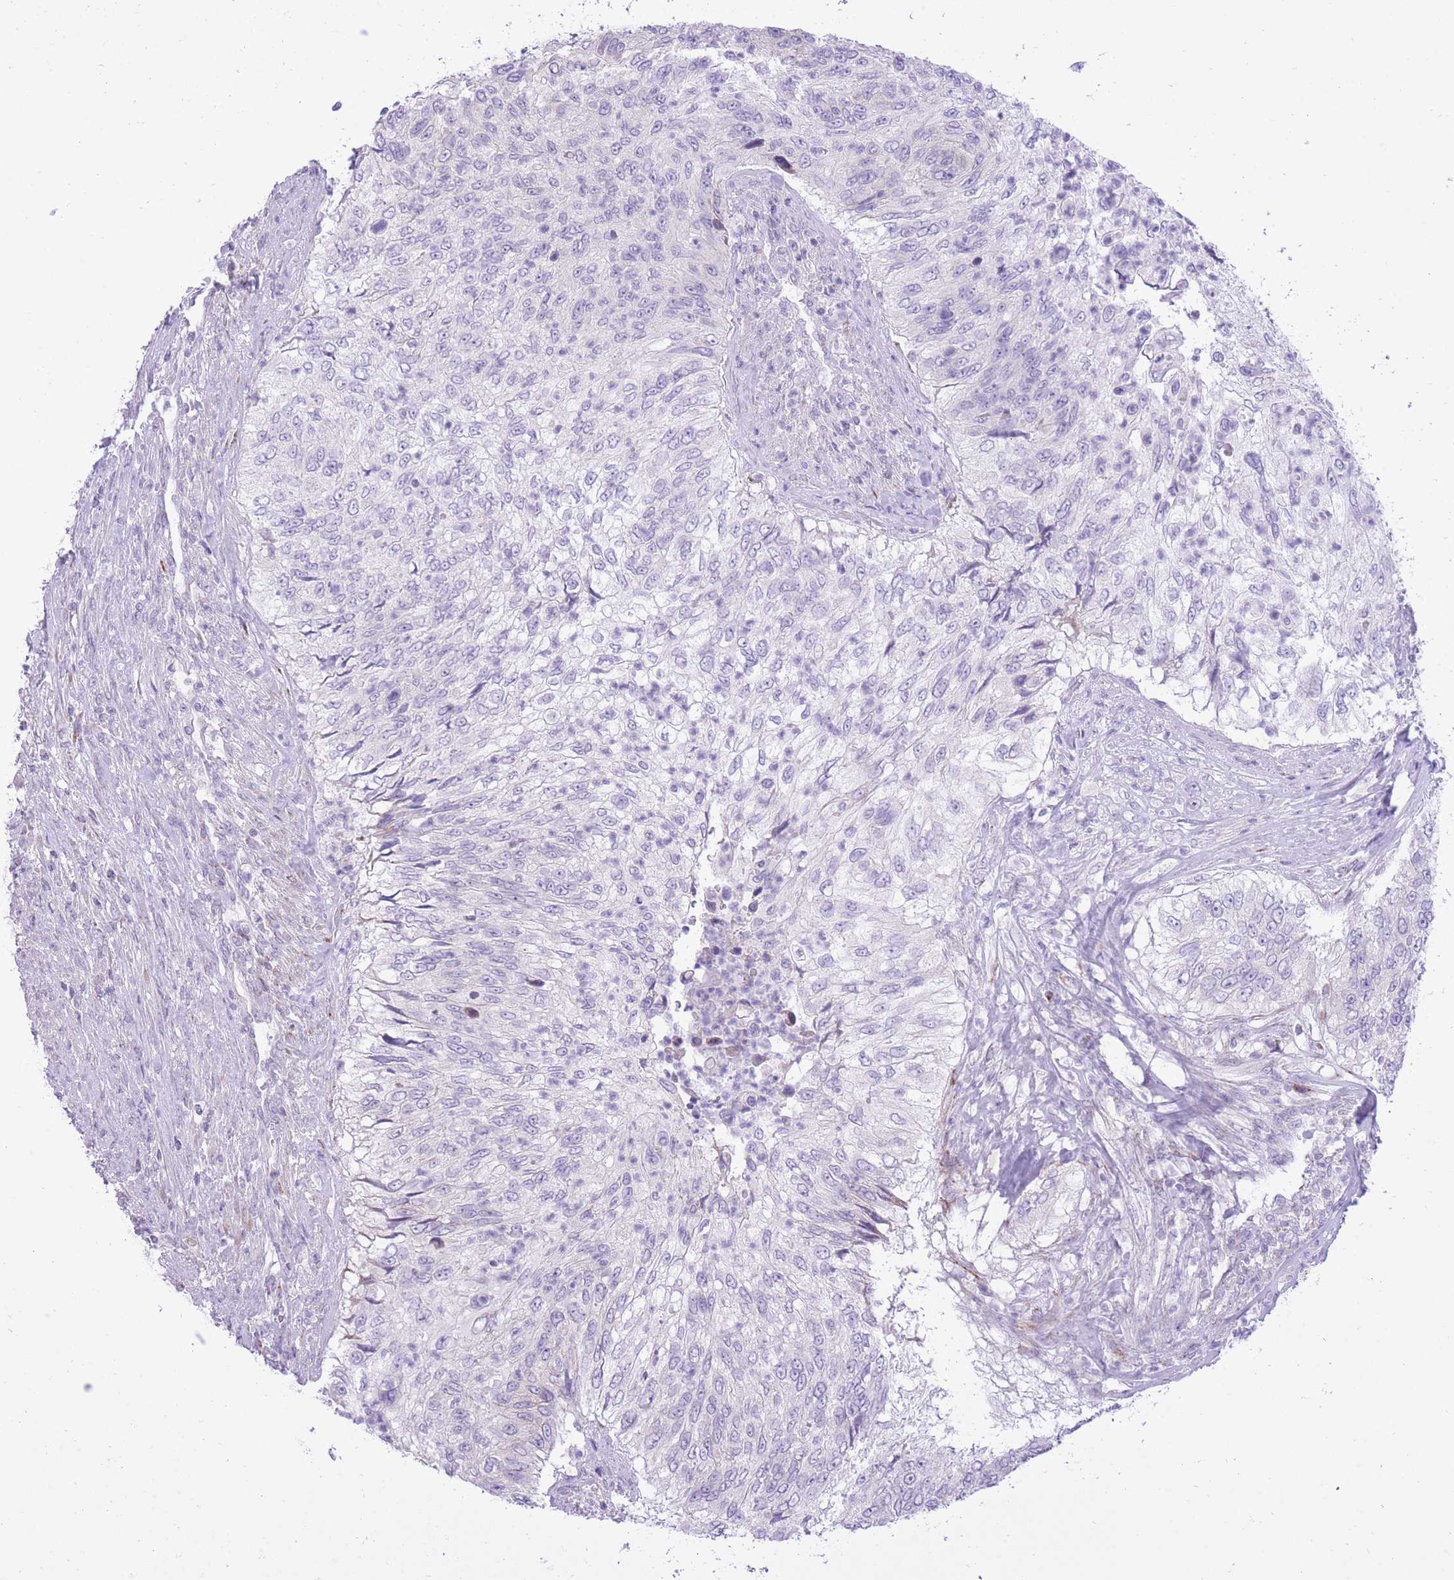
{"staining": {"intensity": "negative", "quantity": "none", "location": "none"}, "tissue": "urothelial cancer", "cell_type": "Tumor cells", "image_type": "cancer", "snomed": [{"axis": "morphology", "description": "Urothelial carcinoma, High grade"}, {"axis": "topography", "description": "Urinary bladder"}], "caption": "IHC image of neoplastic tissue: human urothelial cancer stained with DAB reveals no significant protein expression in tumor cells.", "gene": "DENND2D", "patient": {"sex": "female", "age": 60}}